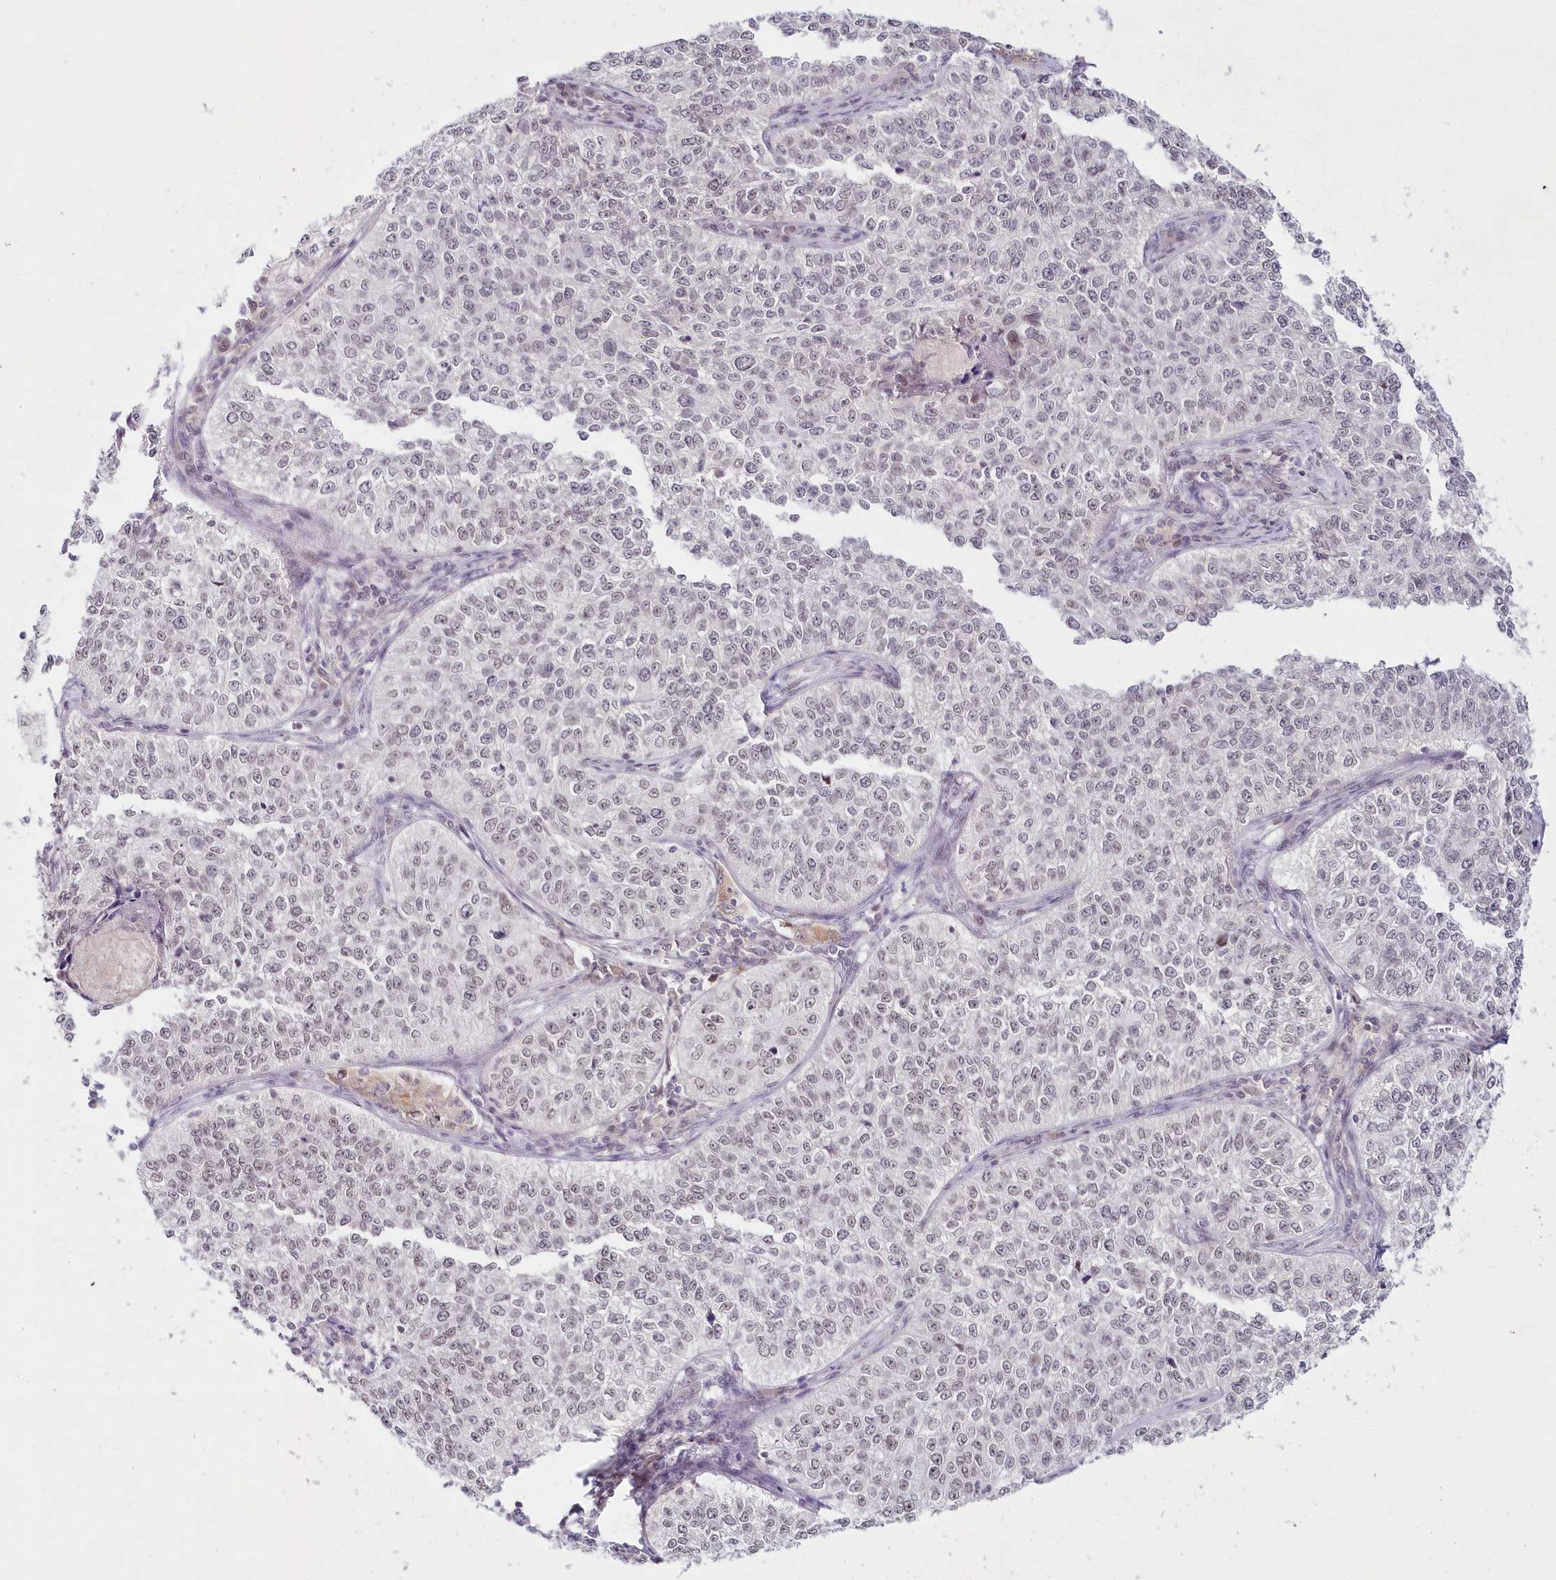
{"staining": {"intensity": "weak", "quantity": "<25%", "location": "nuclear"}, "tissue": "cervical cancer", "cell_type": "Tumor cells", "image_type": "cancer", "snomed": [{"axis": "morphology", "description": "Squamous cell carcinoma, NOS"}, {"axis": "topography", "description": "Cervix"}], "caption": "High magnification brightfield microscopy of squamous cell carcinoma (cervical) stained with DAB (brown) and counterstained with hematoxylin (blue): tumor cells show no significant staining.", "gene": "HYCC2", "patient": {"sex": "female", "age": 35}}